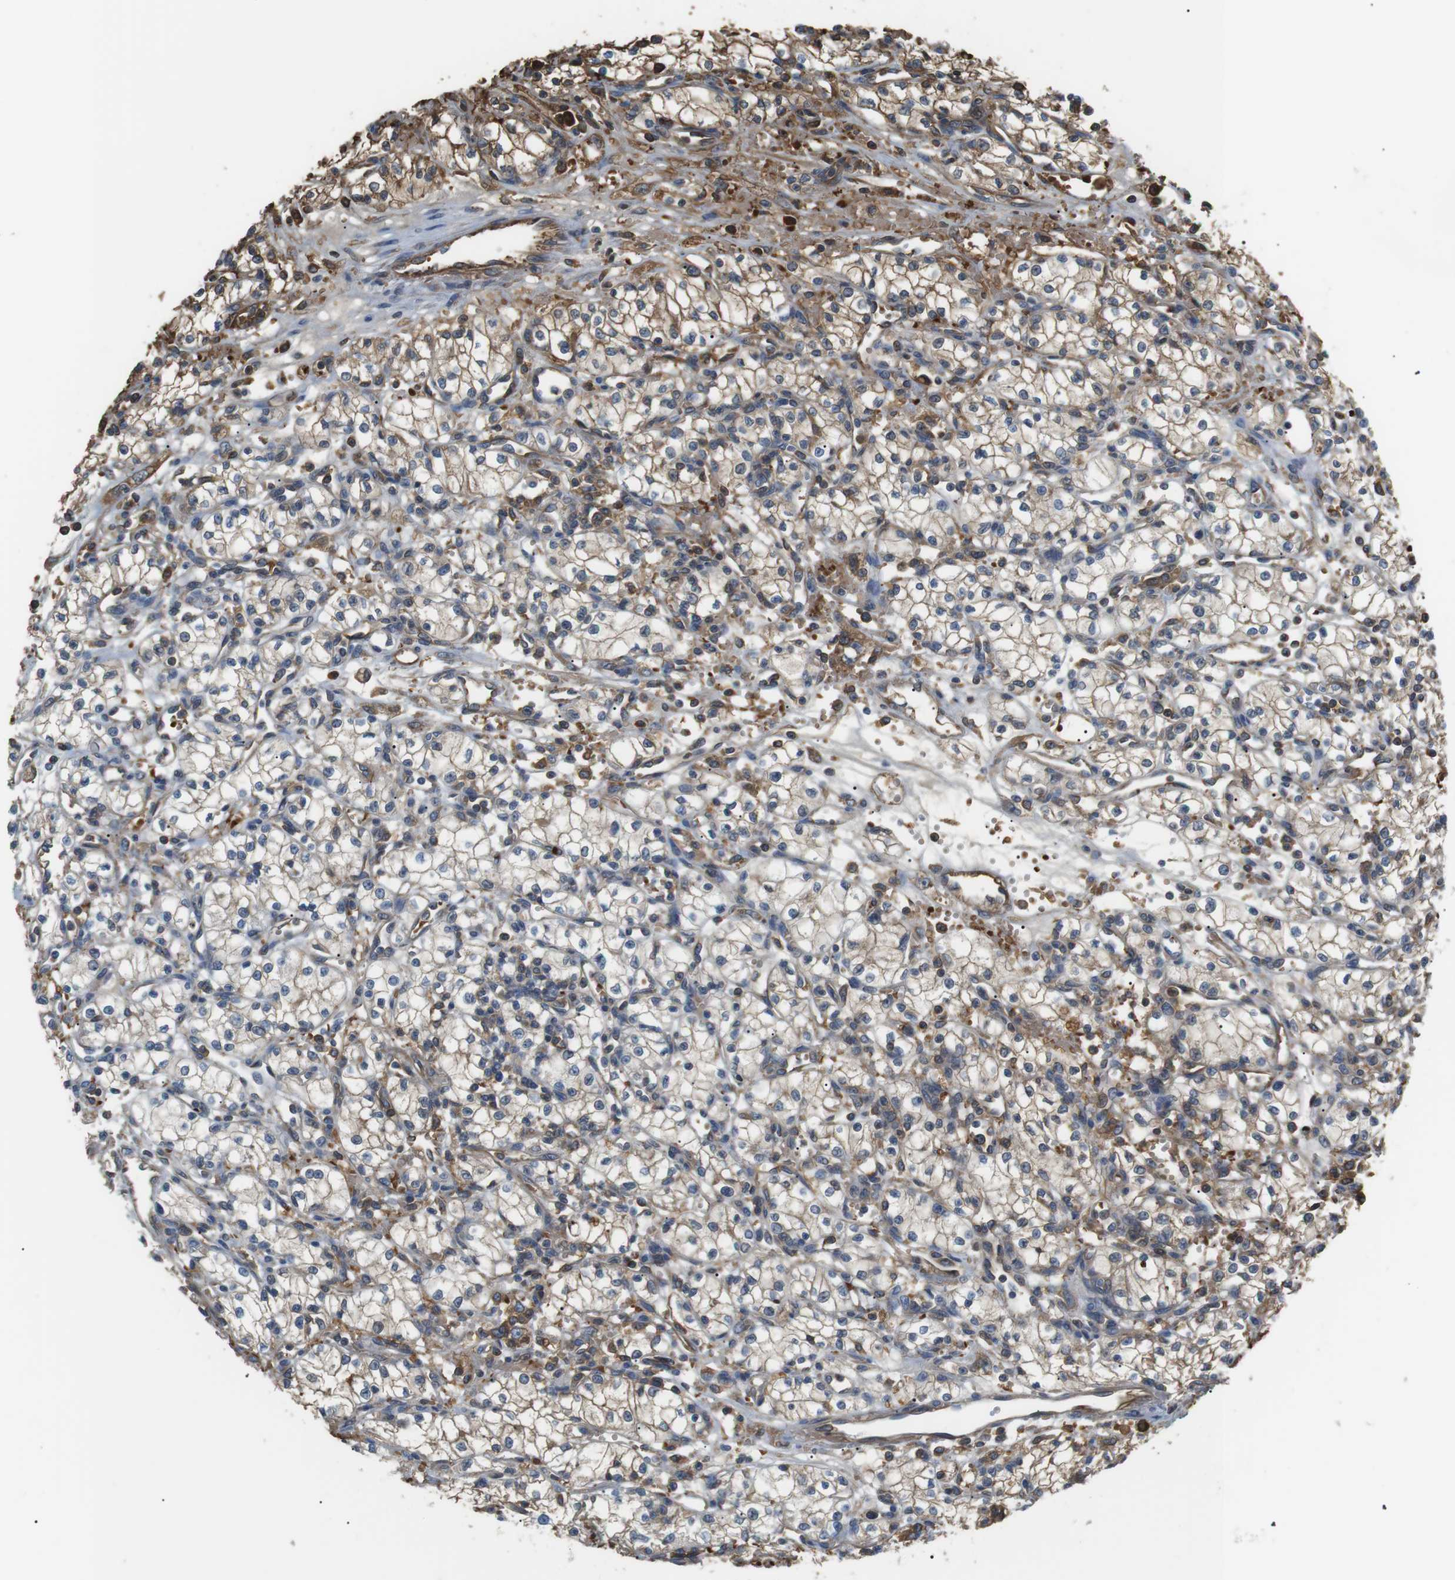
{"staining": {"intensity": "moderate", "quantity": ">75%", "location": "cytoplasmic/membranous"}, "tissue": "renal cancer", "cell_type": "Tumor cells", "image_type": "cancer", "snomed": [{"axis": "morphology", "description": "Normal tissue, NOS"}, {"axis": "morphology", "description": "Adenocarcinoma, NOS"}, {"axis": "topography", "description": "Kidney"}], "caption": "Tumor cells demonstrate medium levels of moderate cytoplasmic/membranous staining in approximately >75% of cells in renal adenocarcinoma. Nuclei are stained in blue.", "gene": "ADCY10", "patient": {"sex": "male", "age": 59}}